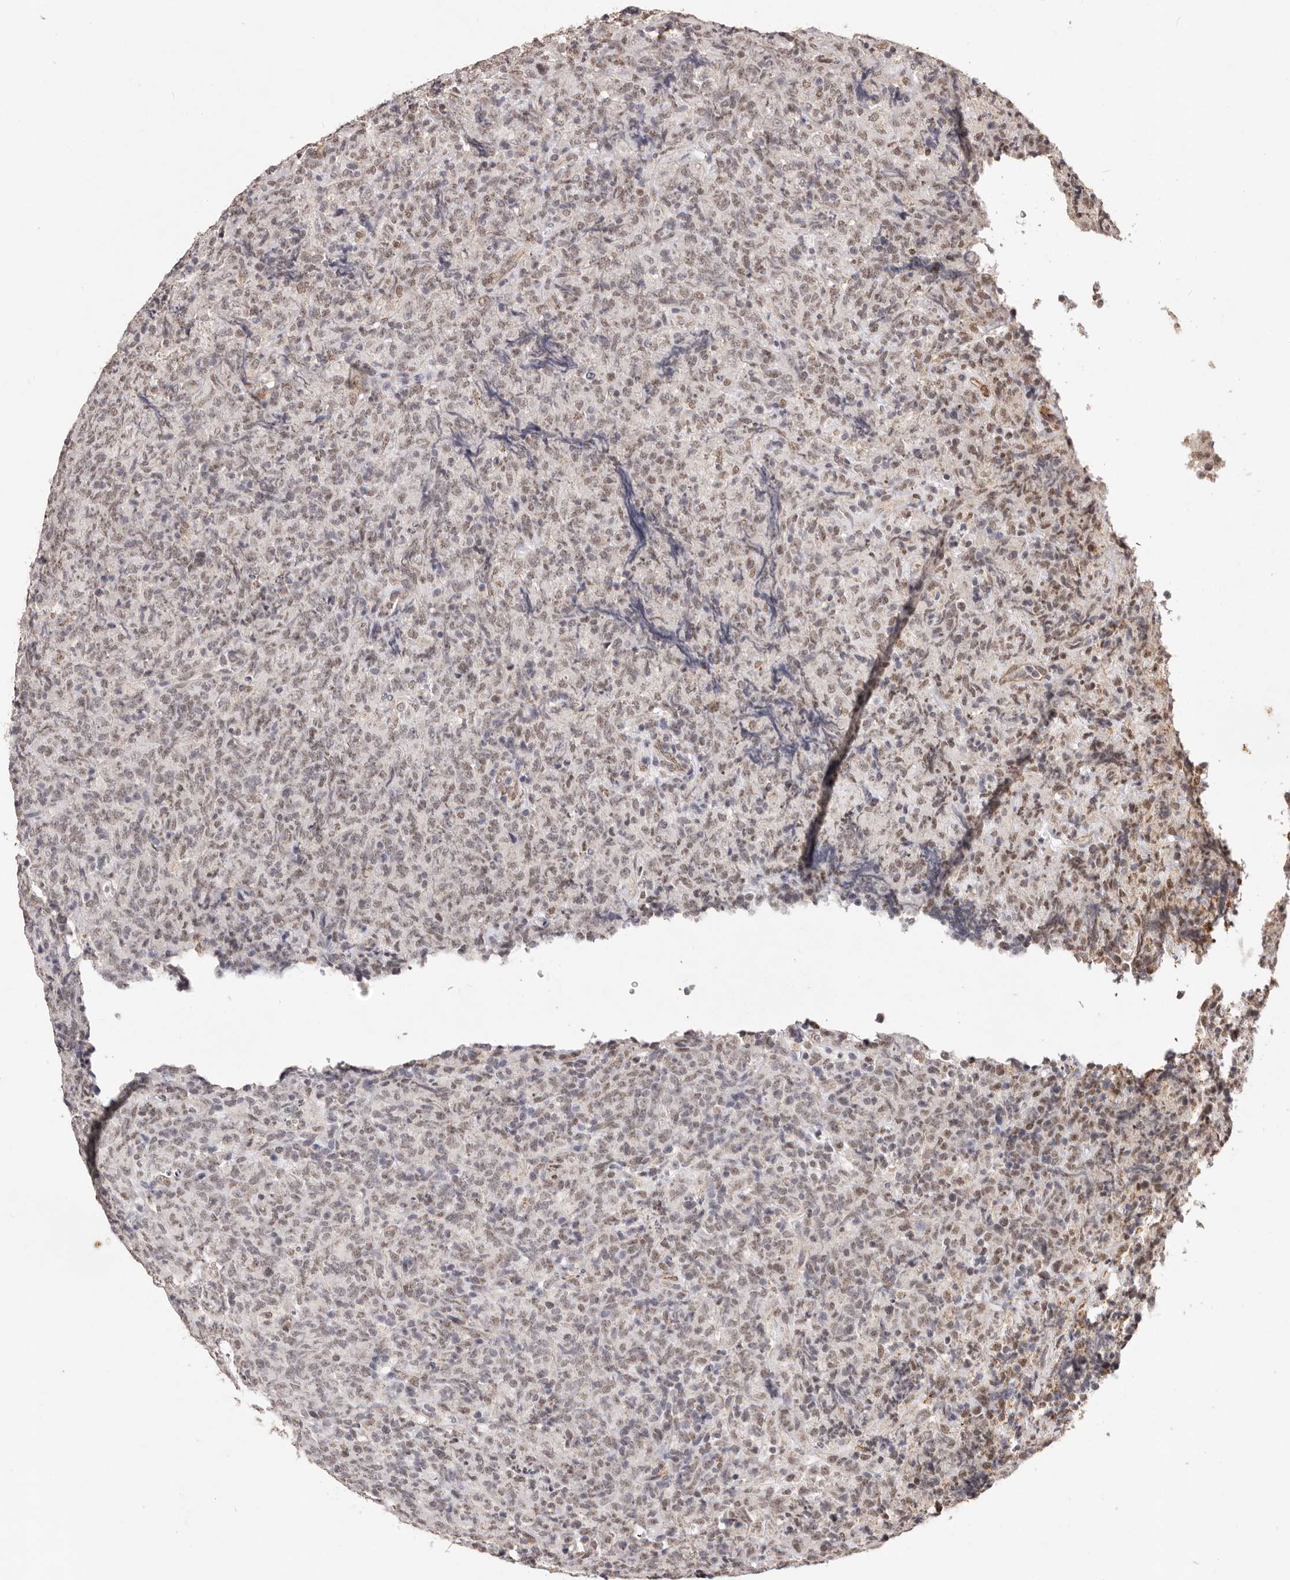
{"staining": {"intensity": "weak", "quantity": ">75%", "location": "nuclear"}, "tissue": "lymphoma", "cell_type": "Tumor cells", "image_type": "cancer", "snomed": [{"axis": "morphology", "description": "Malignant lymphoma, non-Hodgkin's type, High grade"}, {"axis": "topography", "description": "Tonsil"}], "caption": "High-power microscopy captured an immunohistochemistry photomicrograph of high-grade malignant lymphoma, non-Hodgkin's type, revealing weak nuclear expression in about >75% of tumor cells.", "gene": "RPS6KA5", "patient": {"sex": "female", "age": 36}}